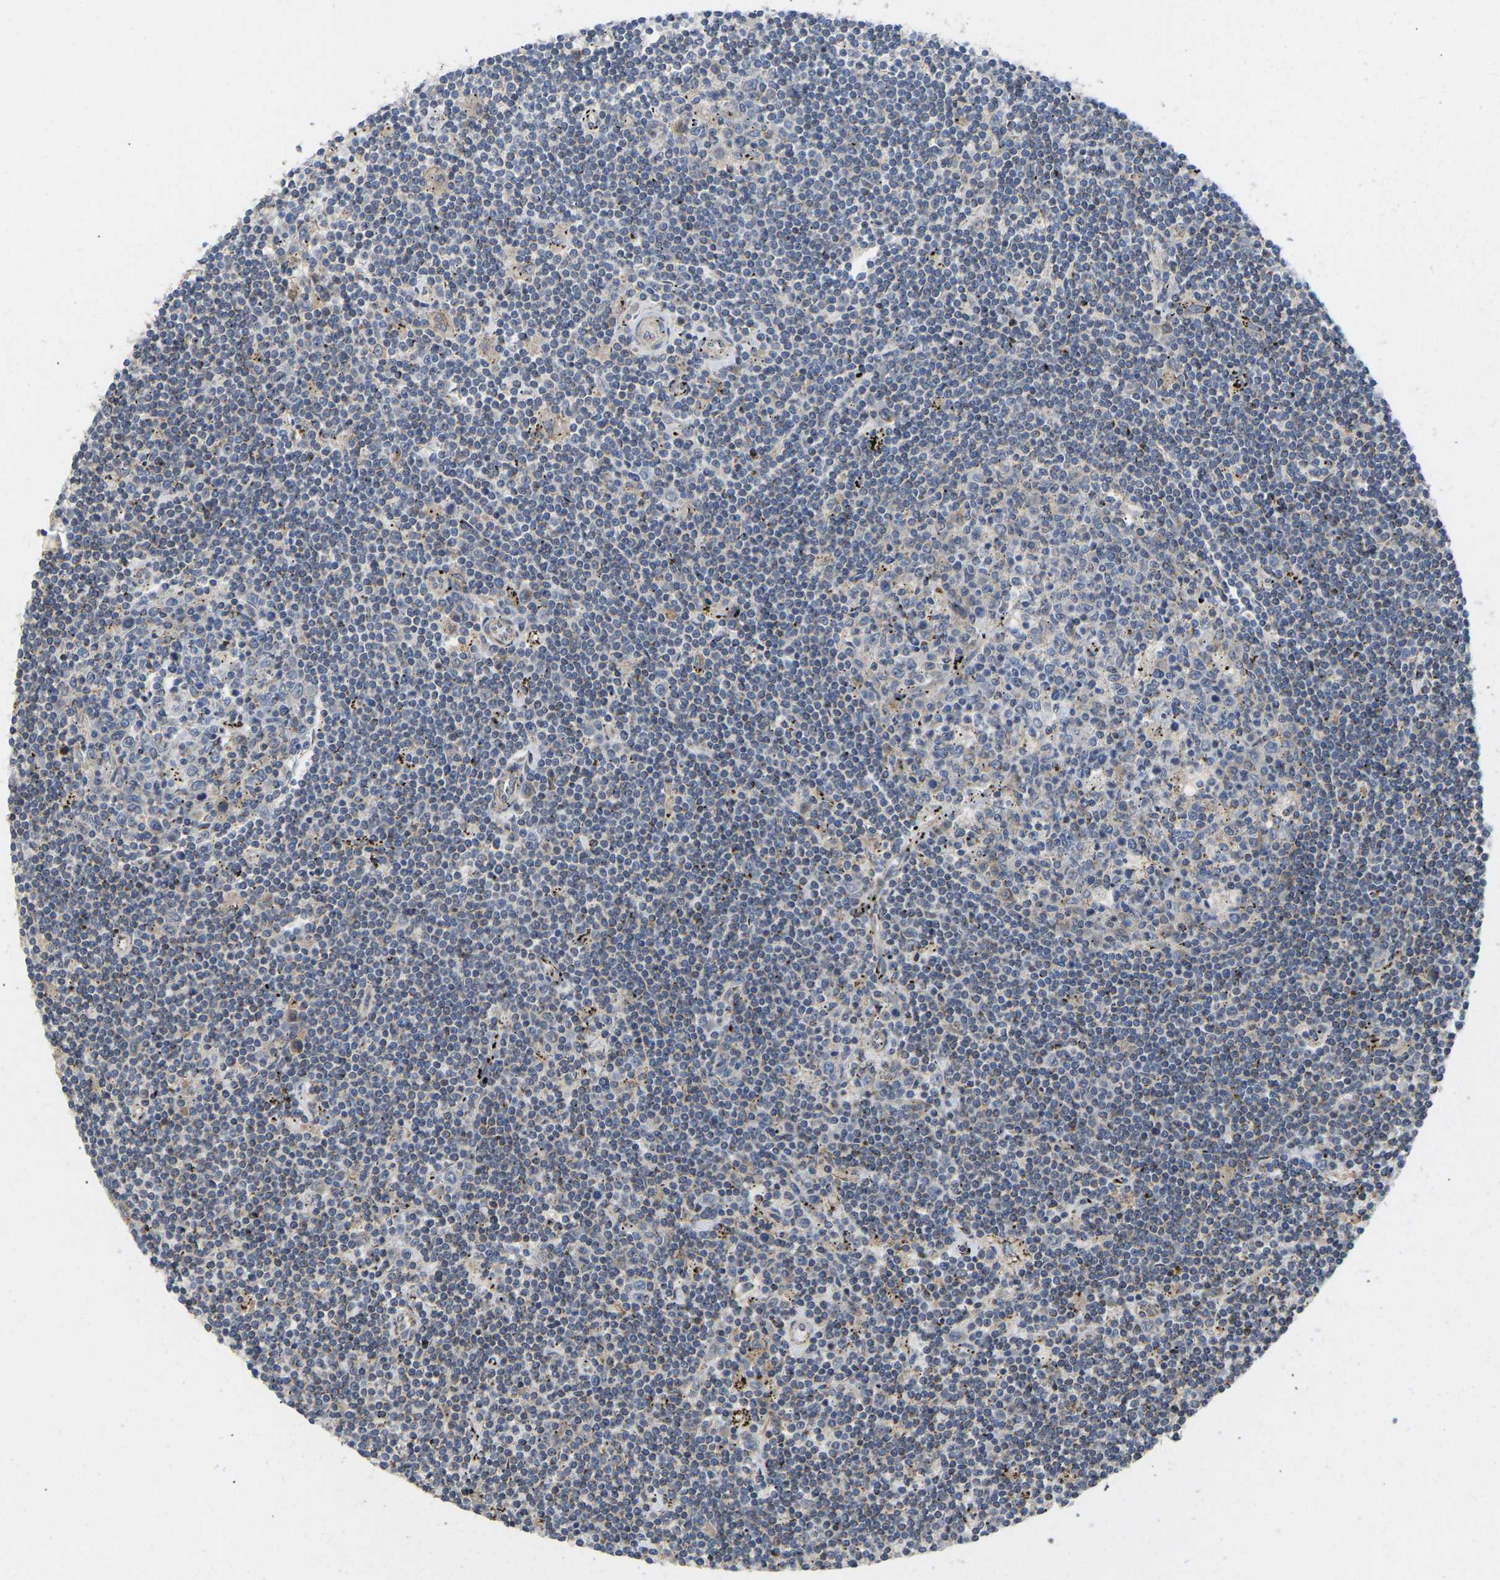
{"staining": {"intensity": "negative", "quantity": "none", "location": "none"}, "tissue": "lymphoma", "cell_type": "Tumor cells", "image_type": "cancer", "snomed": [{"axis": "morphology", "description": "Malignant lymphoma, non-Hodgkin's type, Low grade"}, {"axis": "topography", "description": "Spleen"}], "caption": "Immunohistochemistry histopathology image of lymphoma stained for a protein (brown), which shows no staining in tumor cells. The staining is performed using DAB (3,3'-diaminobenzidine) brown chromogen with nuclei counter-stained in using hematoxylin.", "gene": "HACD2", "patient": {"sex": "male", "age": 76}}